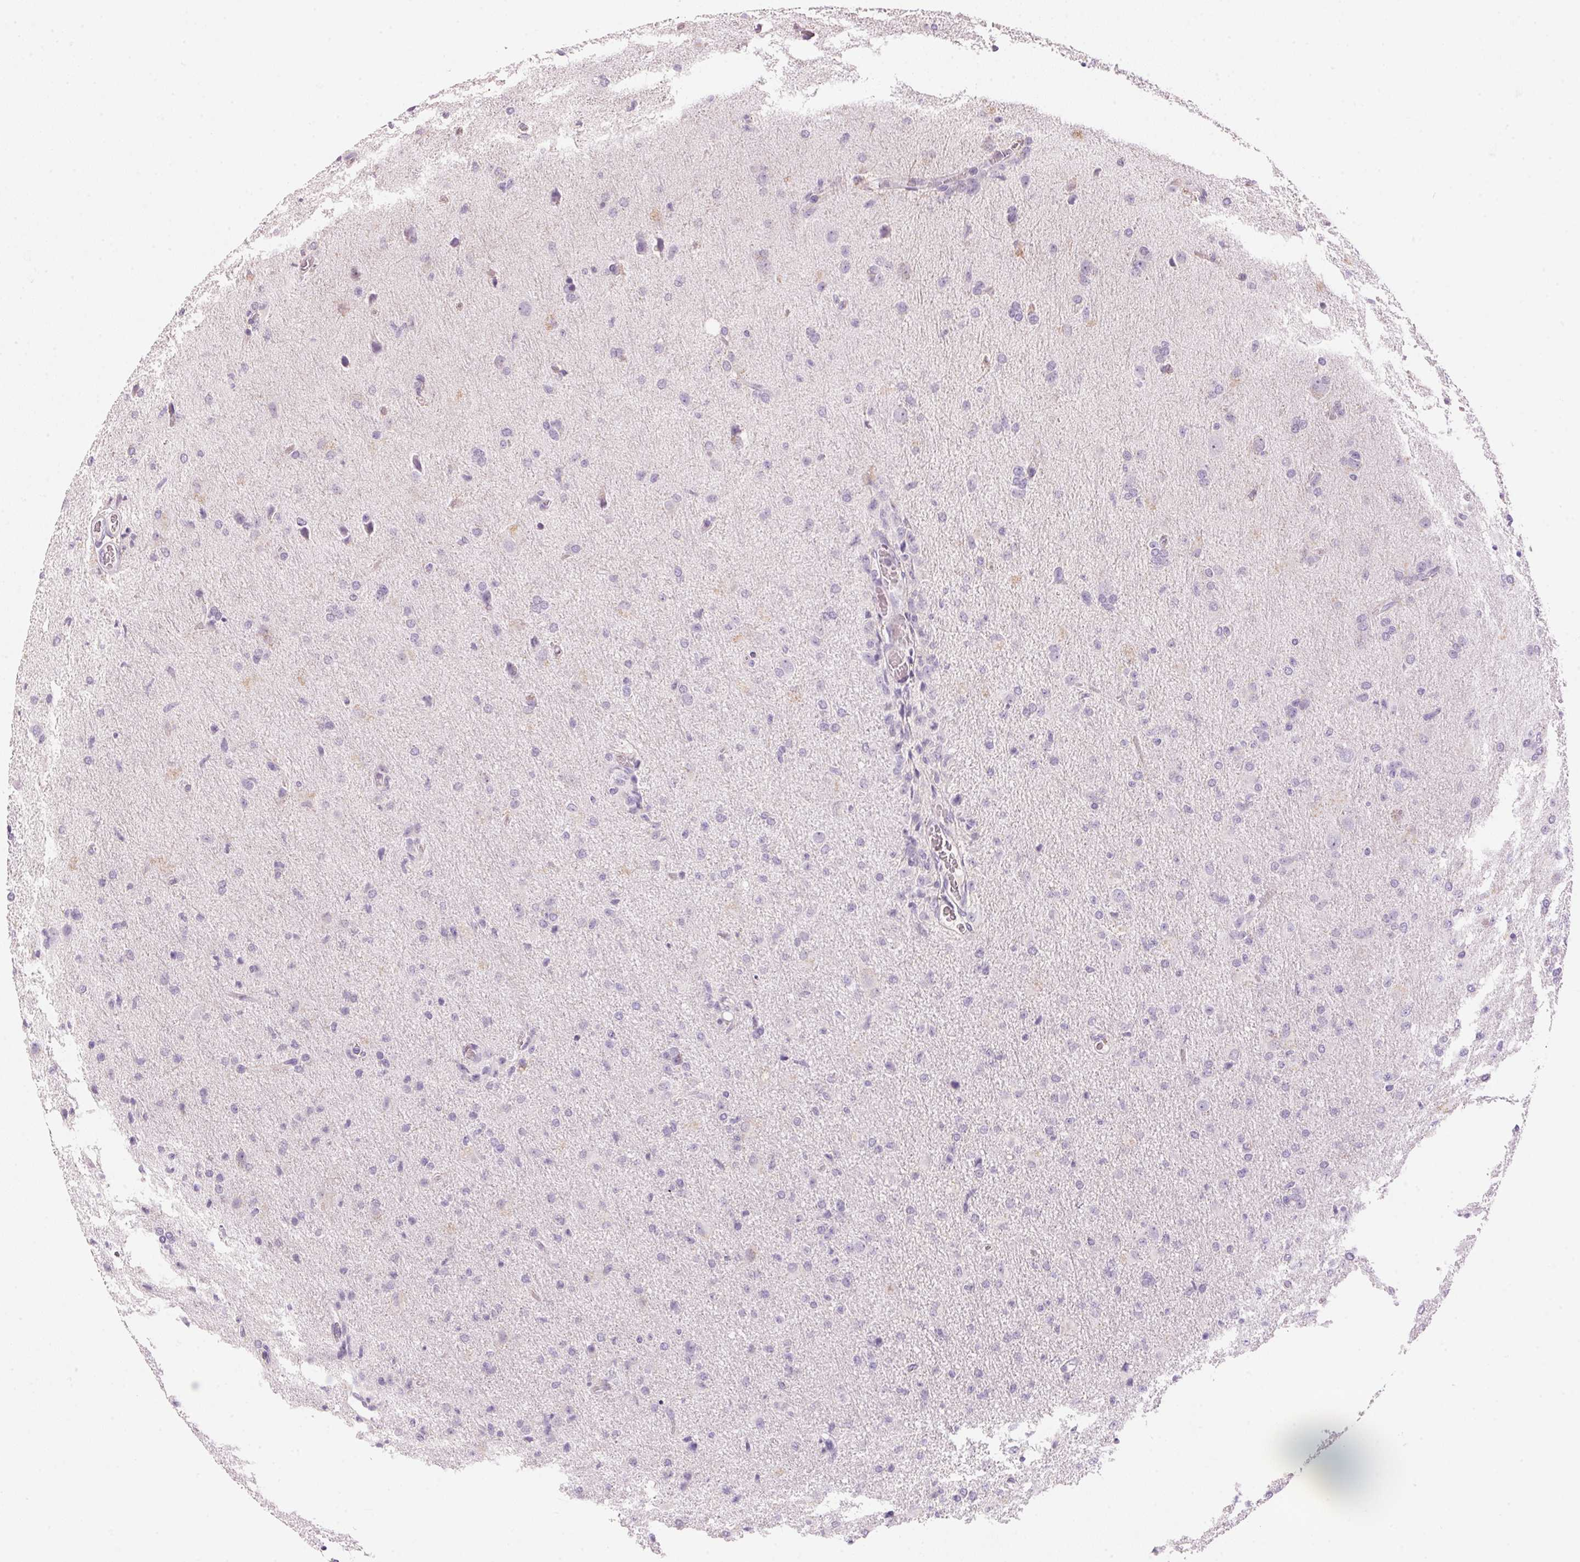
{"staining": {"intensity": "negative", "quantity": "none", "location": "none"}, "tissue": "glioma", "cell_type": "Tumor cells", "image_type": "cancer", "snomed": [{"axis": "morphology", "description": "Glioma, malignant, High grade"}, {"axis": "topography", "description": "Brain"}], "caption": "Glioma stained for a protein using immunohistochemistry (IHC) shows no expression tumor cells.", "gene": "HSD17B2", "patient": {"sex": "male", "age": 68}}